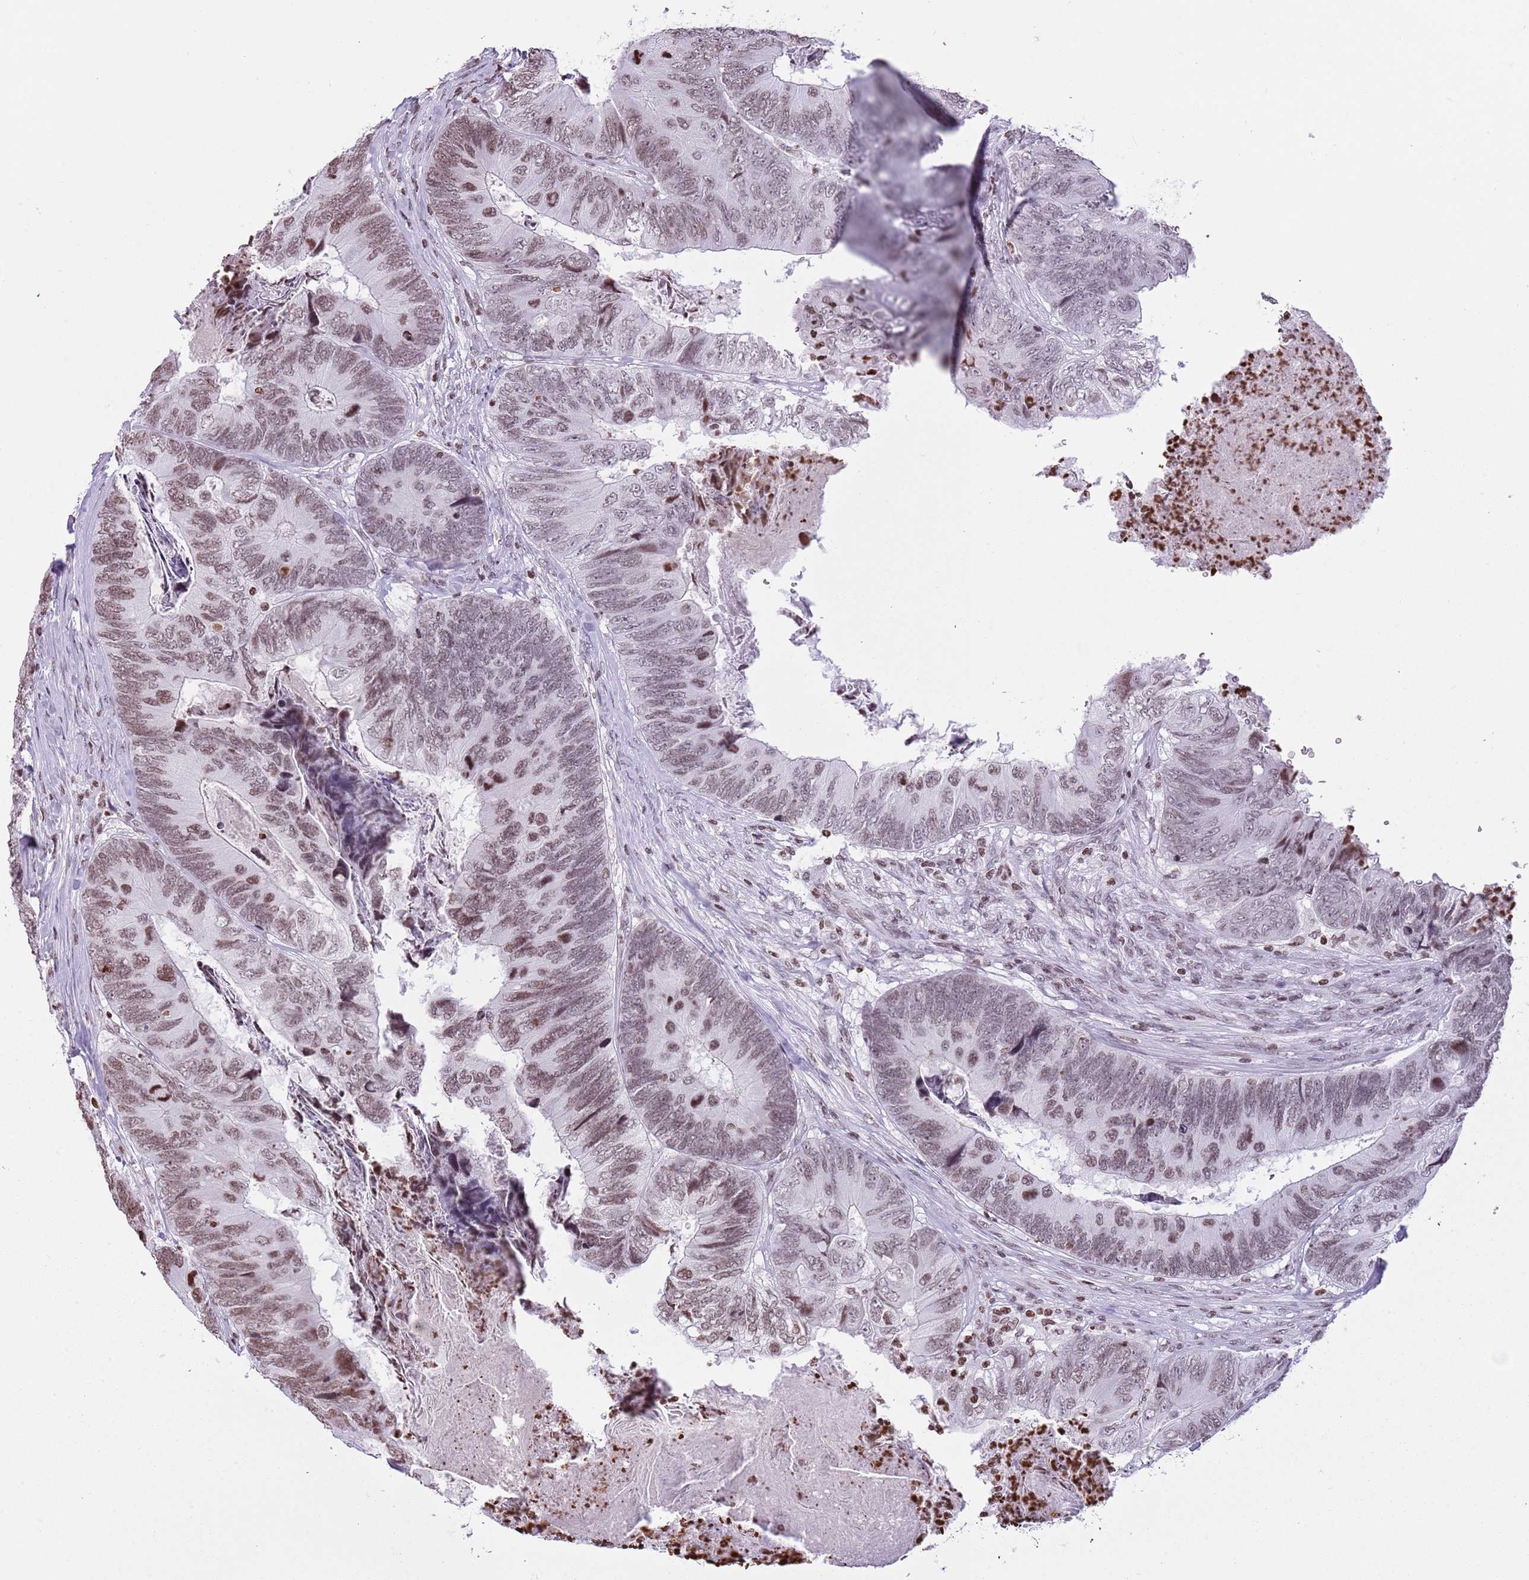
{"staining": {"intensity": "moderate", "quantity": "25%-75%", "location": "nuclear"}, "tissue": "colorectal cancer", "cell_type": "Tumor cells", "image_type": "cancer", "snomed": [{"axis": "morphology", "description": "Adenocarcinoma, NOS"}, {"axis": "topography", "description": "Colon"}], "caption": "Immunohistochemistry (IHC) photomicrograph of neoplastic tissue: human colorectal adenocarcinoma stained using IHC reveals medium levels of moderate protein expression localized specifically in the nuclear of tumor cells, appearing as a nuclear brown color.", "gene": "KPNA3", "patient": {"sex": "female", "age": 67}}